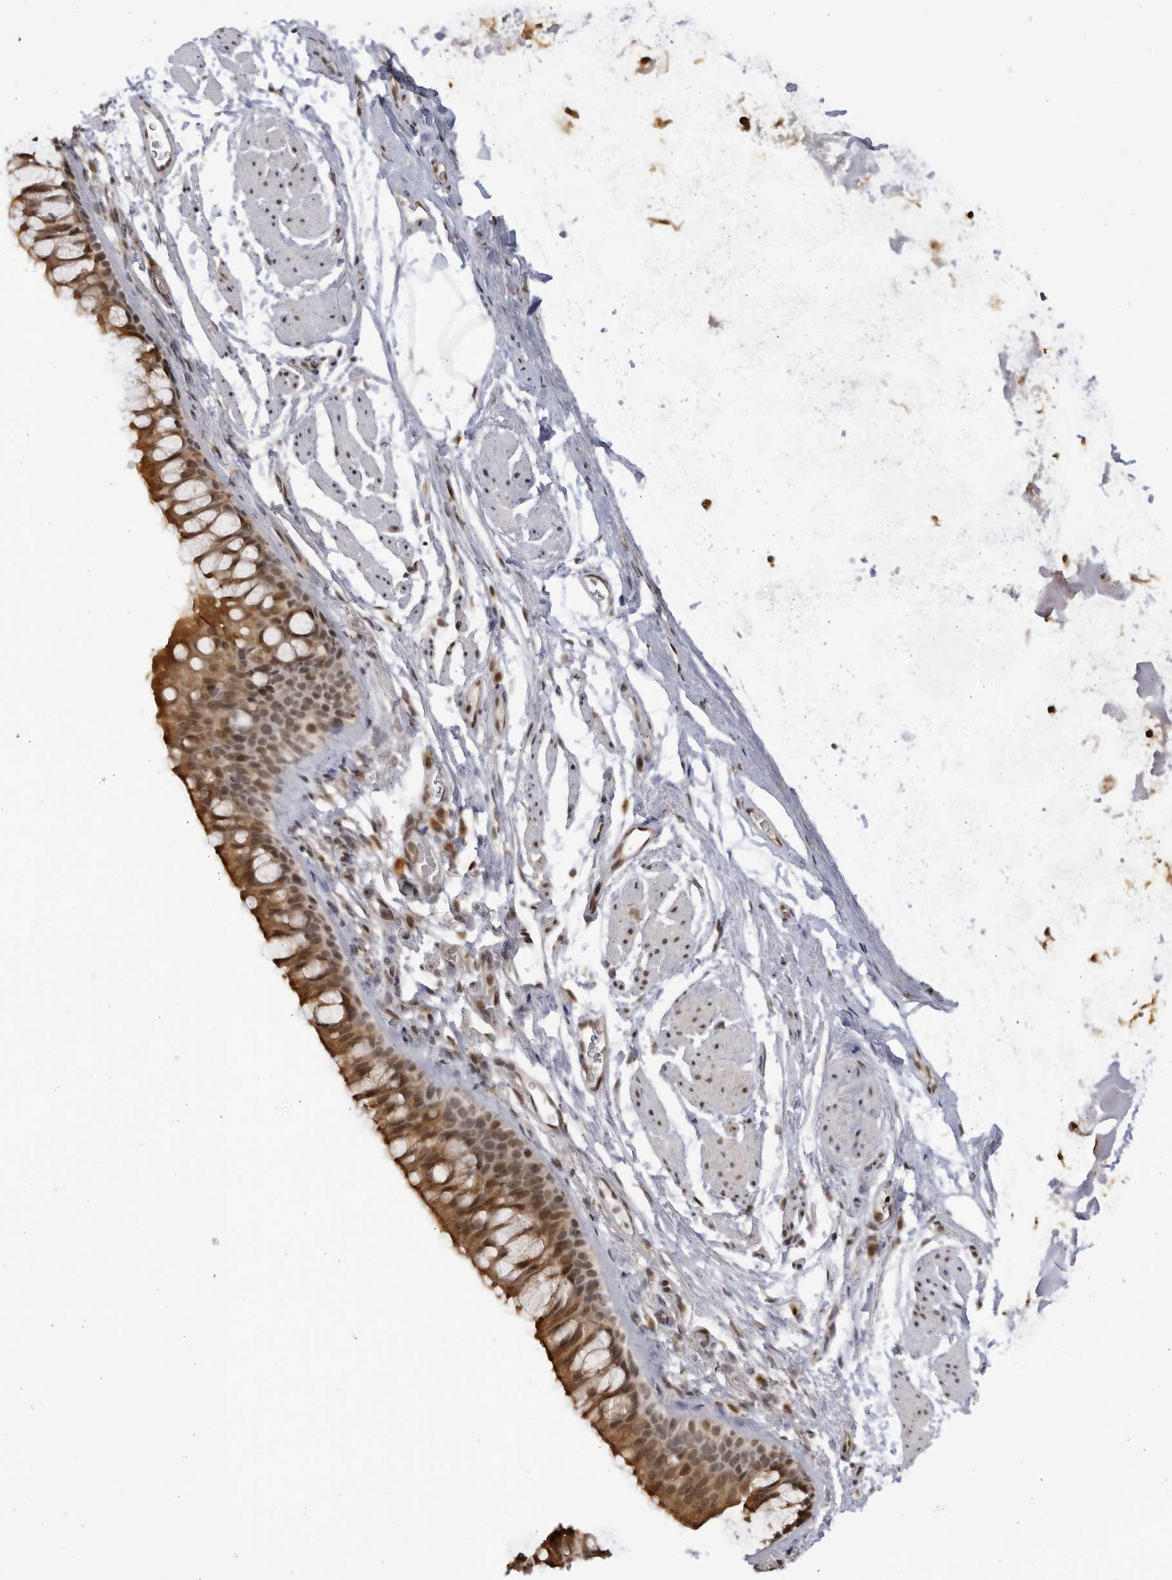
{"staining": {"intensity": "moderate", "quantity": ">75%", "location": "cytoplasmic/membranous,nuclear"}, "tissue": "bronchus", "cell_type": "Respiratory epithelial cells", "image_type": "normal", "snomed": [{"axis": "morphology", "description": "Normal tissue, NOS"}, {"axis": "topography", "description": "Cartilage tissue"}, {"axis": "topography", "description": "Bronchus"}], "caption": "Immunohistochemical staining of normal human bronchus displays moderate cytoplasmic/membranous,nuclear protein positivity in approximately >75% of respiratory epithelial cells.", "gene": "RASGEF1C", "patient": {"sex": "female", "age": 53}}